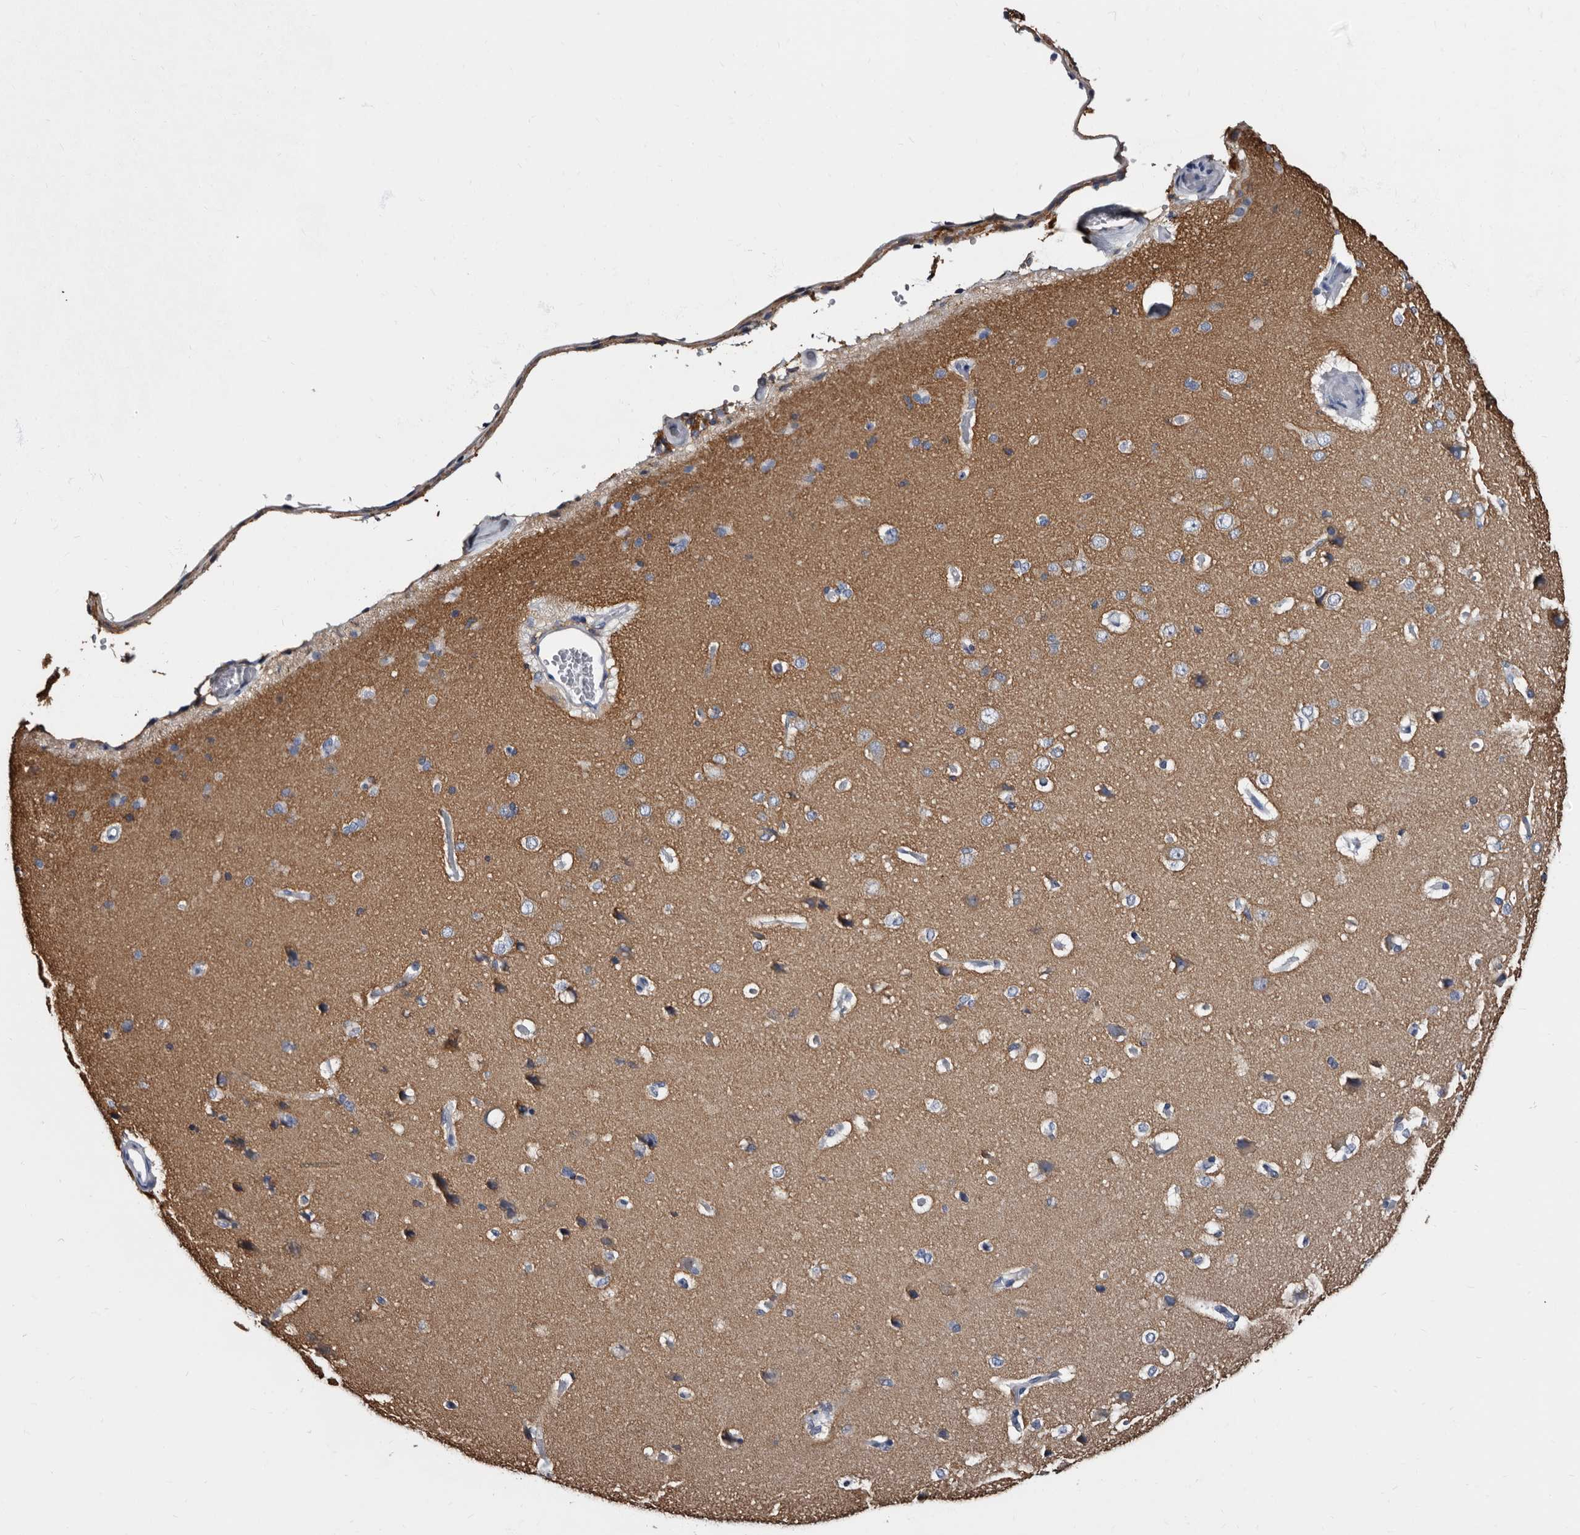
{"staining": {"intensity": "negative", "quantity": "none", "location": "none"}, "tissue": "cerebral cortex", "cell_type": "Endothelial cells", "image_type": "normal", "snomed": [{"axis": "morphology", "description": "Normal tissue, NOS"}, {"axis": "topography", "description": "Cerebral cortex"}], "caption": "Histopathology image shows no protein expression in endothelial cells of benign cerebral cortex.", "gene": "EPB41L3", "patient": {"sex": "male", "age": 62}}